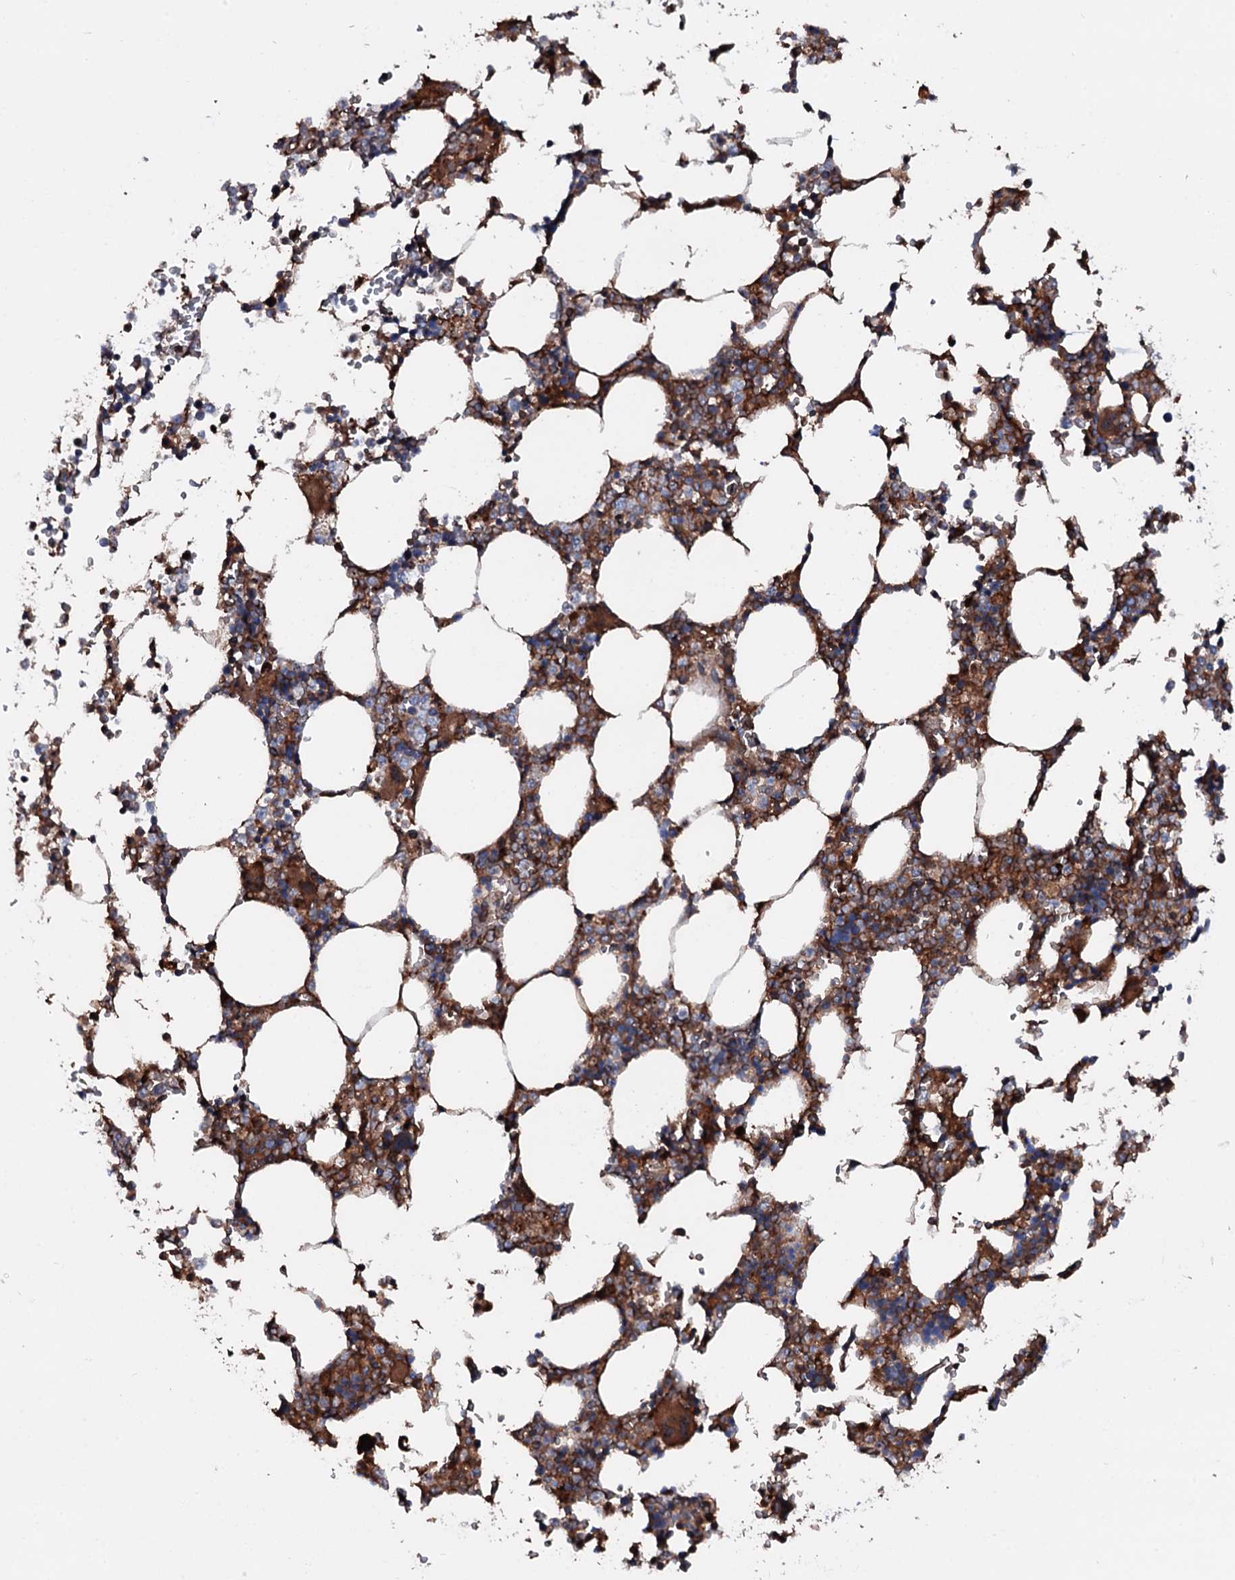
{"staining": {"intensity": "moderate", "quantity": "25%-75%", "location": "cytoplasmic/membranous"}, "tissue": "bone marrow", "cell_type": "Hematopoietic cells", "image_type": "normal", "snomed": [{"axis": "morphology", "description": "Normal tissue, NOS"}, {"axis": "topography", "description": "Bone marrow"}], "caption": "Moderate cytoplasmic/membranous staining is appreciated in approximately 25%-75% of hematopoietic cells in unremarkable bone marrow.", "gene": "NEK1", "patient": {"sex": "male", "age": 64}}